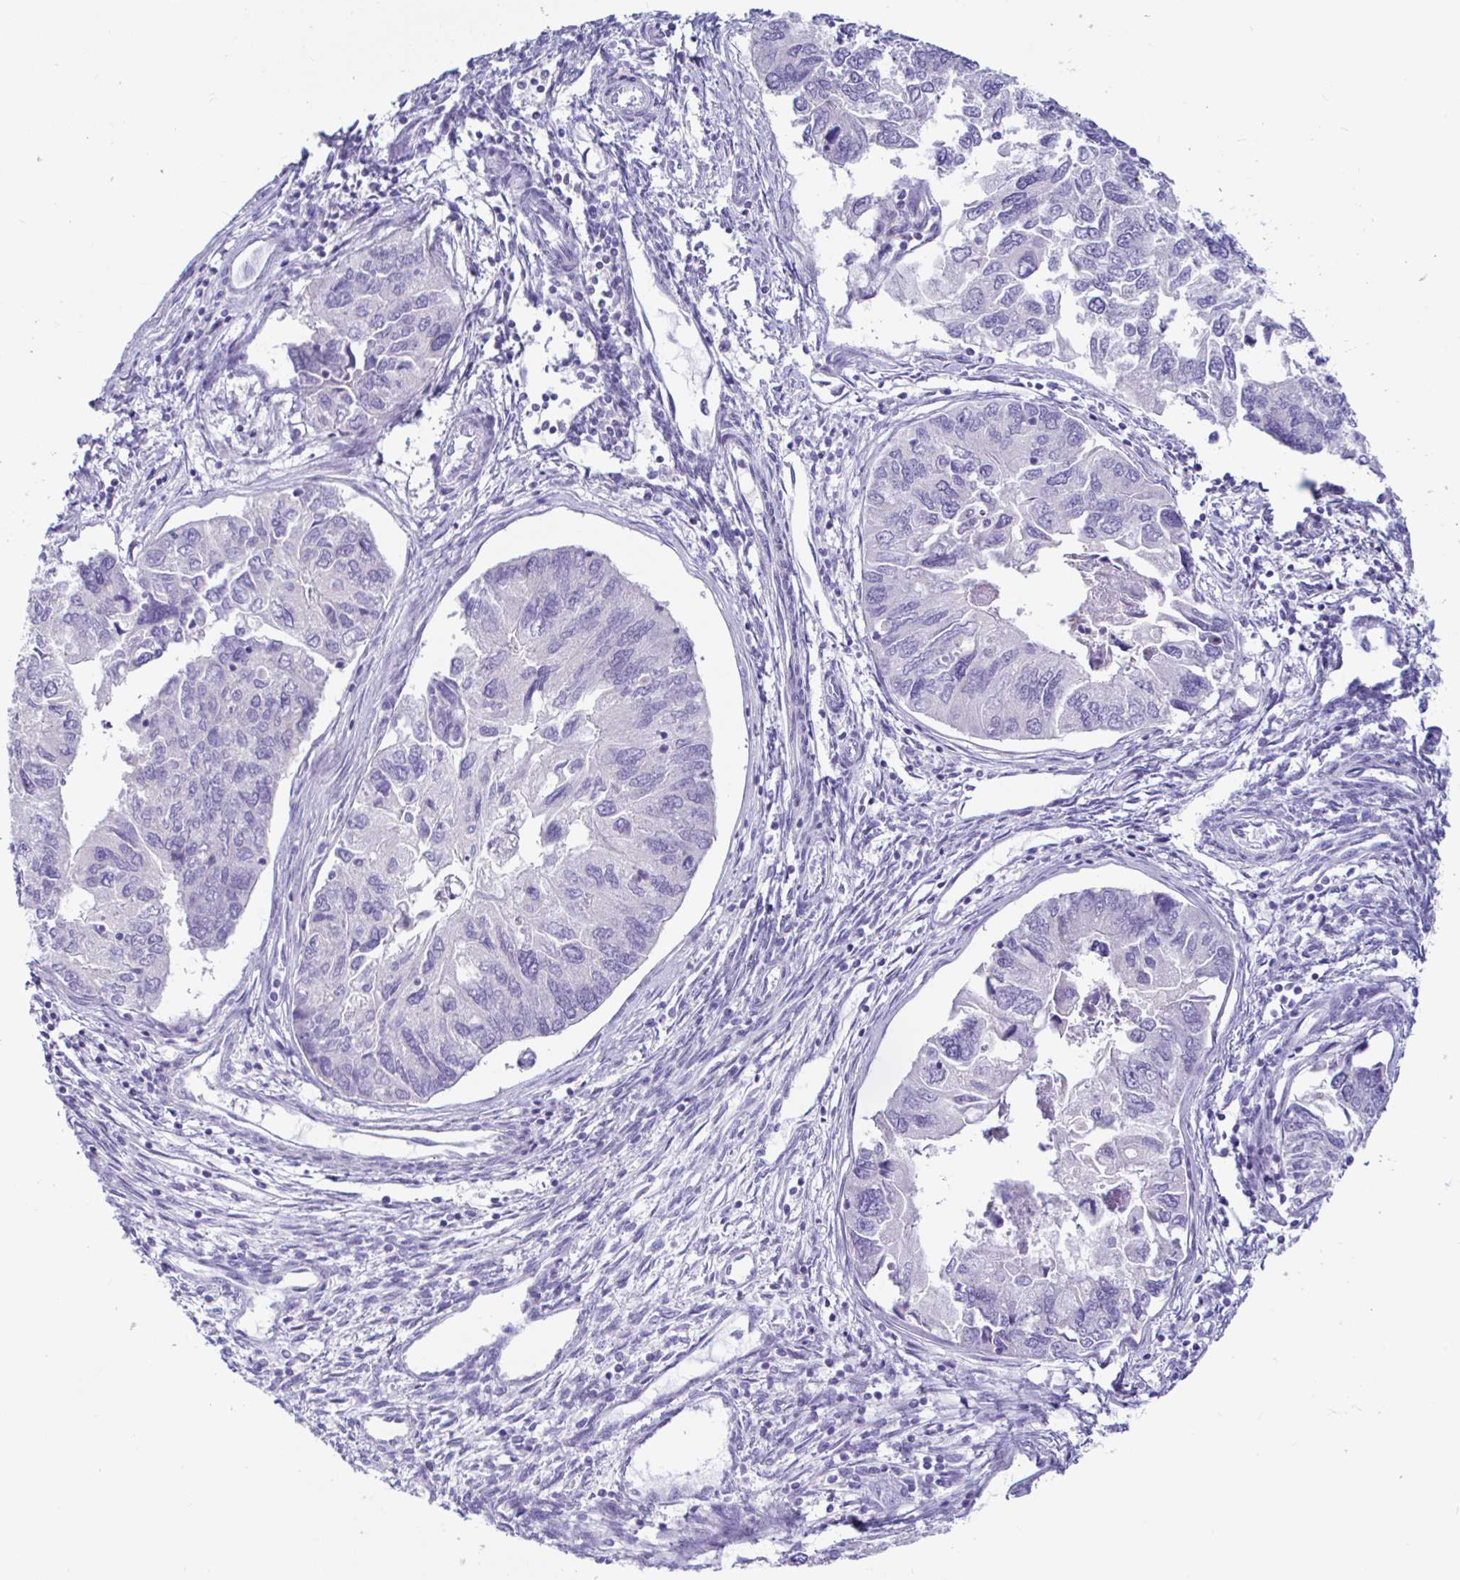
{"staining": {"intensity": "negative", "quantity": "none", "location": "none"}, "tissue": "endometrial cancer", "cell_type": "Tumor cells", "image_type": "cancer", "snomed": [{"axis": "morphology", "description": "Carcinoma, NOS"}, {"axis": "topography", "description": "Uterus"}], "caption": "The photomicrograph demonstrates no staining of tumor cells in endometrial cancer.", "gene": "NBPF3", "patient": {"sex": "female", "age": 76}}